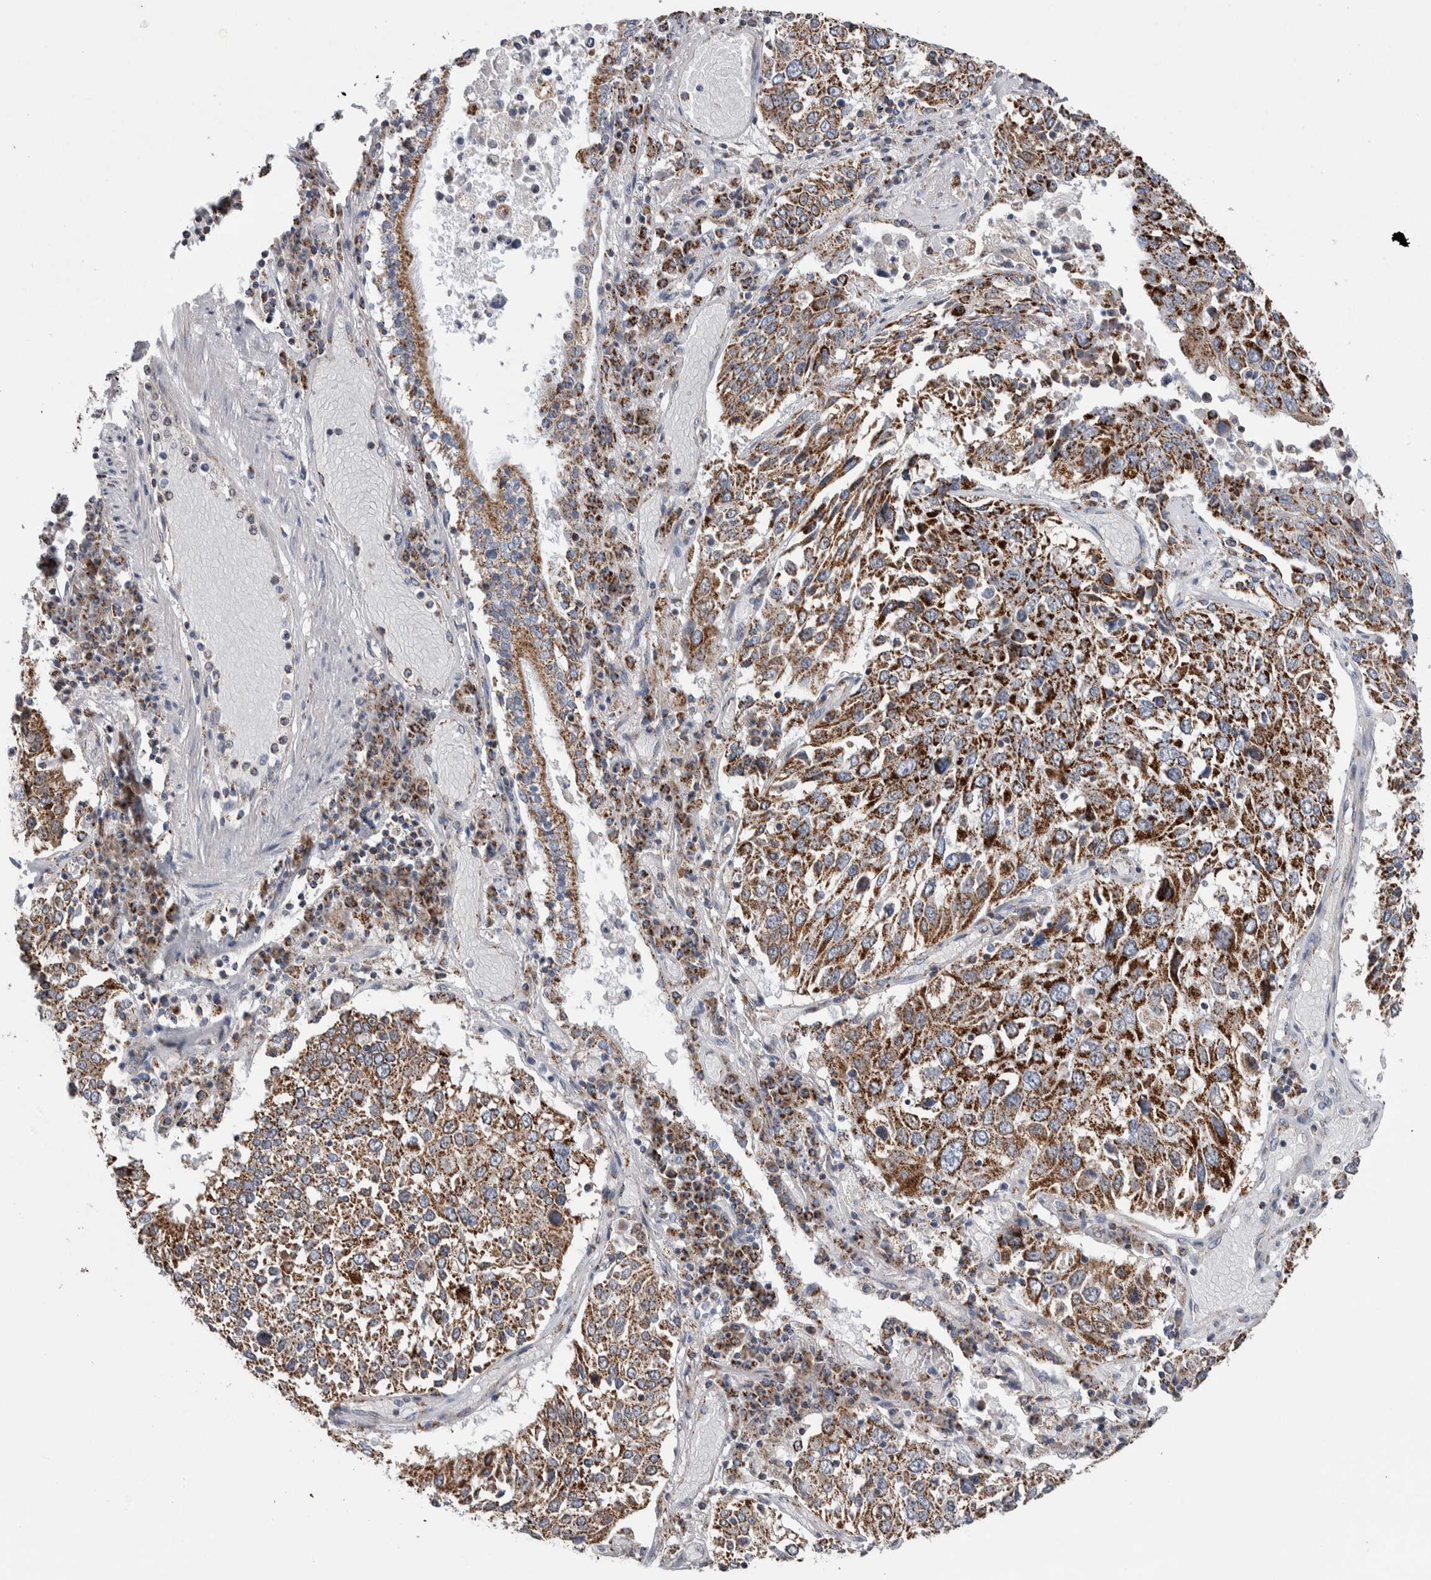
{"staining": {"intensity": "moderate", "quantity": ">75%", "location": "cytoplasmic/membranous"}, "tissue": "lung cancer", "cell_type": "Tumor cells", "image_type": "cancer", "snomed": [{"axis": "morphology", "description": "Squamous cell carcinoma, NOS"}, {"axis": "topography", "description": "Lung"}], "caption": "The immunohistochemical stain highlights moderate cytoplasmic/membranous staining in tumor cells of squamous cell carcinoma (lung) tissue.", "gene": "ETFA", "patient": {"sex": "male", "age": 65}}